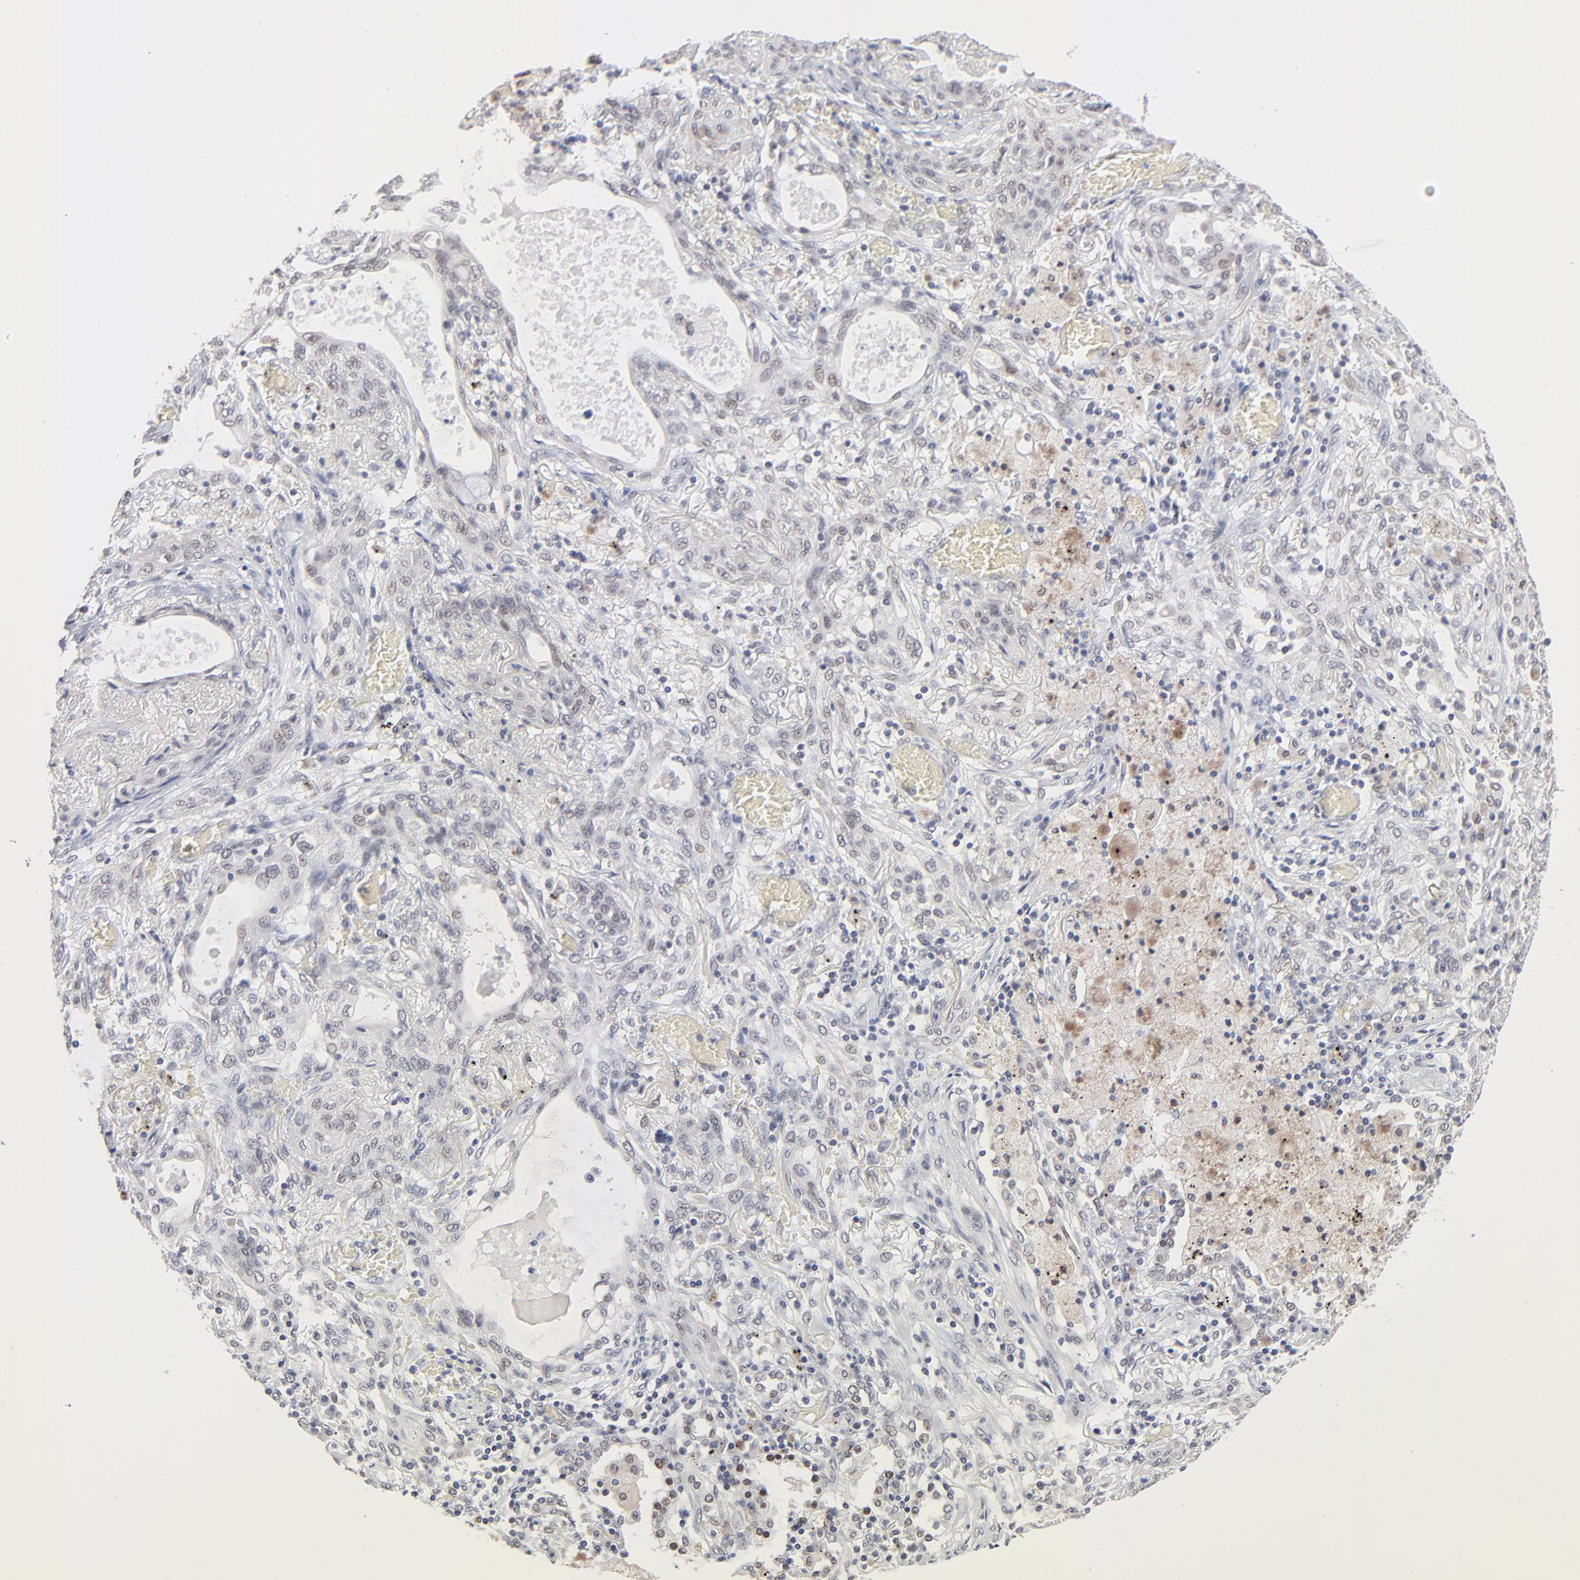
{"staining": {"intensity": "negative", "quantity": "none", "location": "none"}, "tissue": "lung cancer", "cell_type": "Tumor cells", "image_type": "cancer", "snomed": [{"axis": "morphology", "description": "Squamous cell carcinoma, NOS"}, {"axis": "topography", "description": "Lung"}], "caption": "Squamous cell carcinoma (lung) was stained to show a protein in brown. There is no significant staining in tumor cells. Brightfield microscopy of immunohistochemistry (IHC) stained with DAB (brown) and hematoxylin (blue), captured at high magnification.", "gene": "MBIP", "patient": {"sex": "female", "age": 47}}